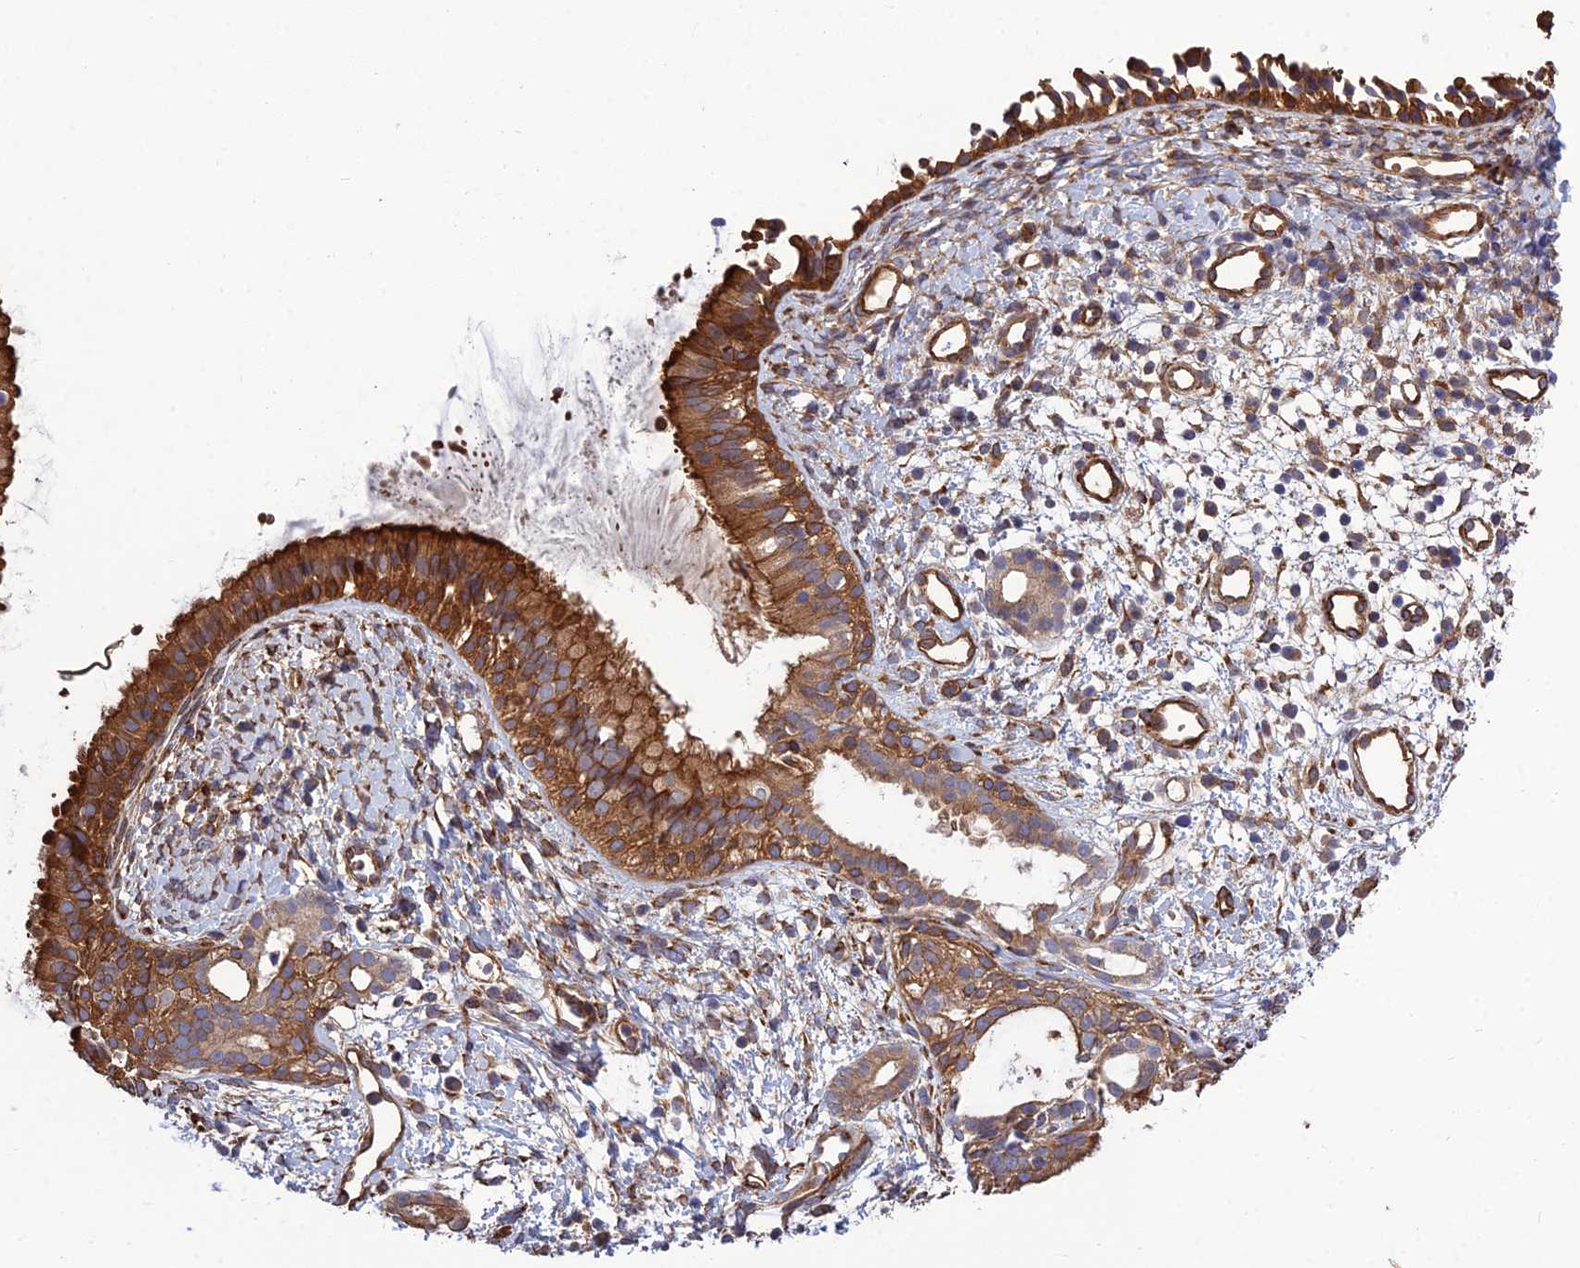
{"staining": {"intensity": "strong", "quantity": ">75%", "location": "cytoplasmic/membranous"}, "tissue": "nasopharynx", "cell_type": "Respiratory epithelial cells", "image_type": "normal", "snomed": [{"axis": "morphology", "description": "Normal tissue, NOS"}, {"axis": "topography", "description": "Nasopharynx"}], "caption": "This is a micrograph of immunohistochemistry (IHC) staining of benign nasopharynx, which shows strong expression in the cytoplasmic/membranous of respiratory epithelial cells.", "gene": "CRTAP", "patient": {"sex": "male", "age": 22}}